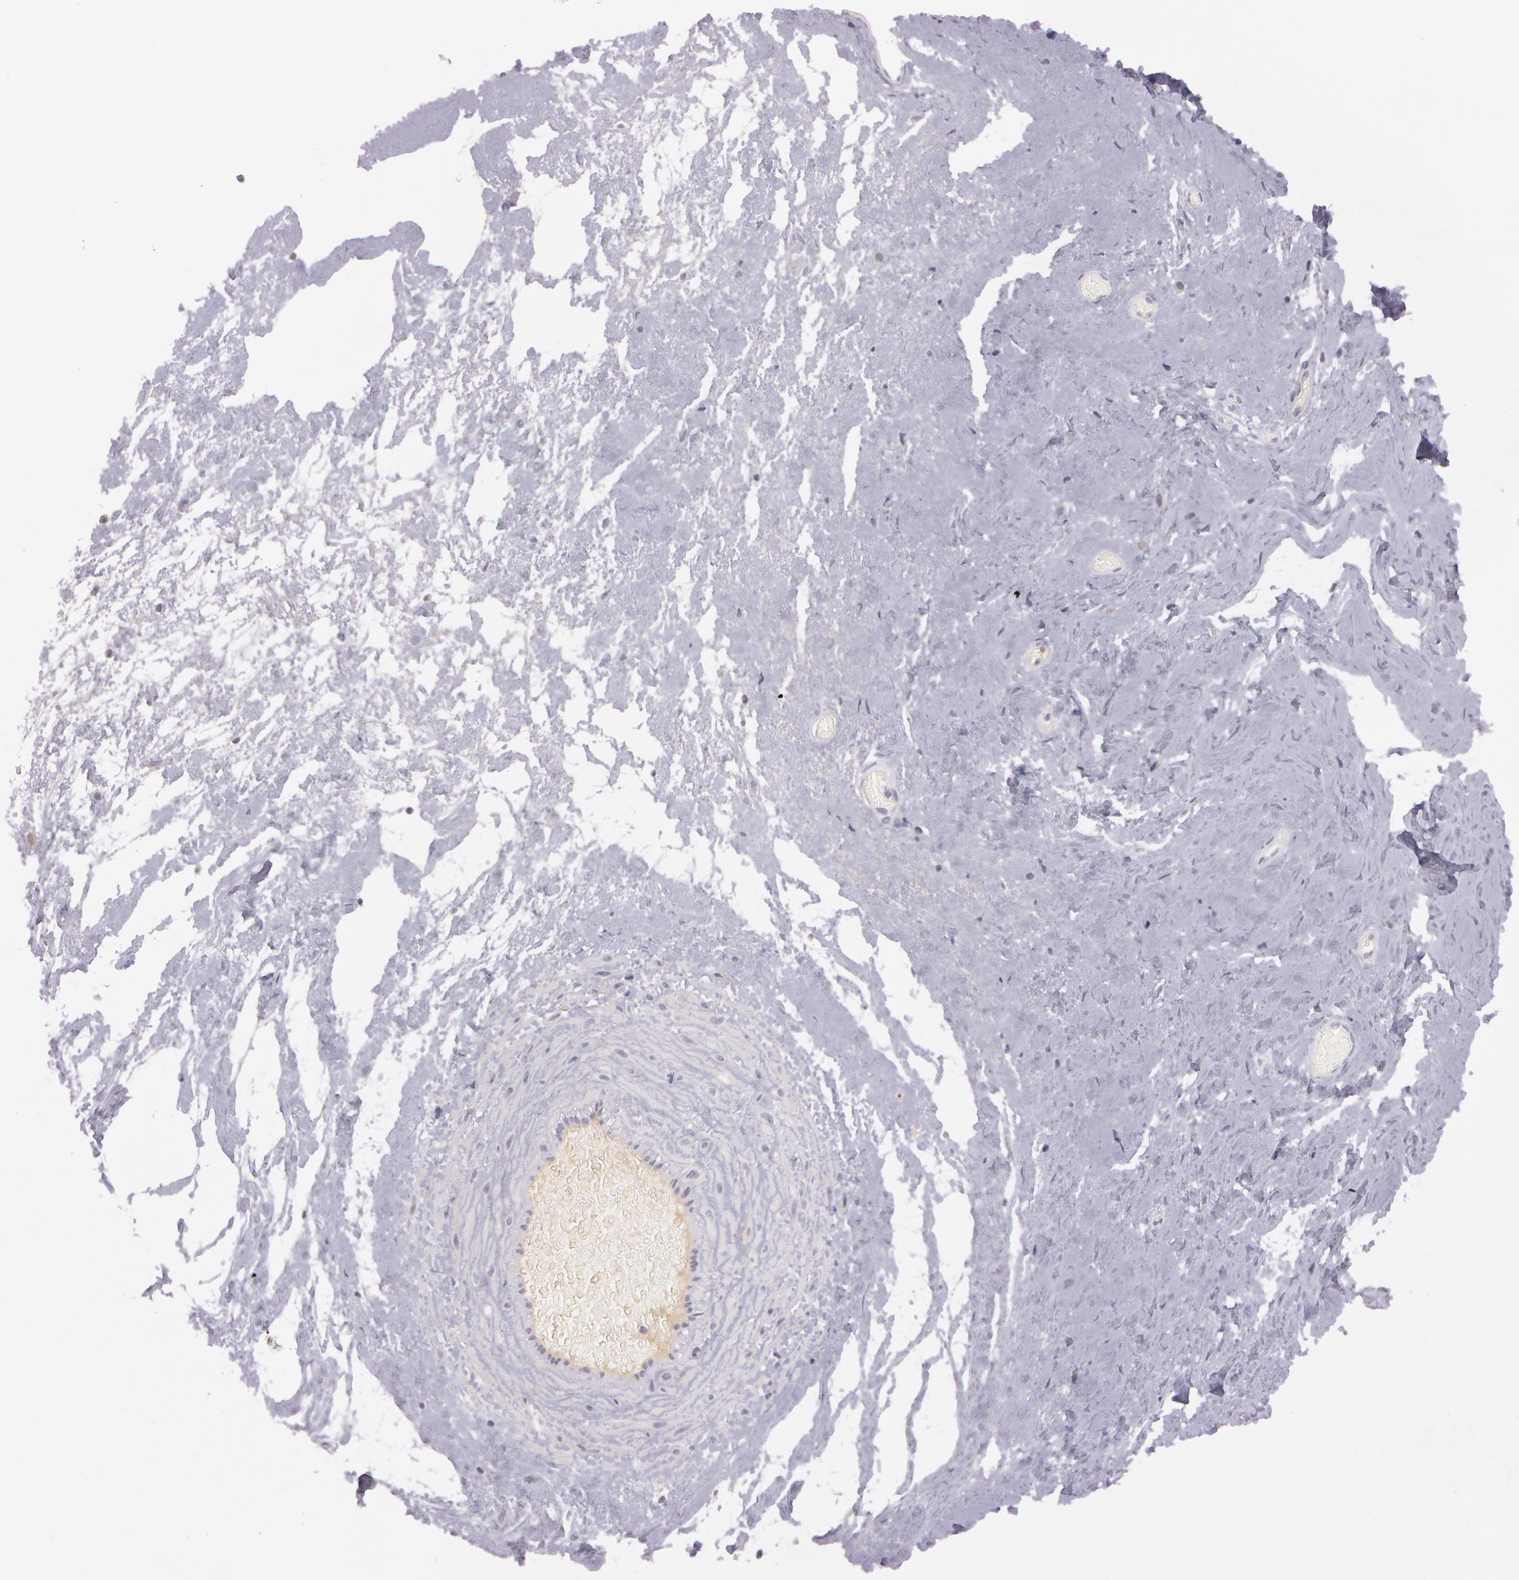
{"staining": {"intensity": "negative", "quantity": "none", "location": "none"}, "tissue": "nasopharynx", "cell_type": "Respiratory epithelial cells", "image_type": "normal", "snomed": [{"axis": "morphology", "description": "Normal tissue, NOS"}, {"axis": "morphology", "description": "Squamous cell carcinoma, NOS"}, {"axis": "topography", "description": "Cartilage tissue"}, {"axis": "topography", "description": "Nasopharynx"}], "caption": "Immunohistochemistry of unremarkable human nasopharynx reveals no staining in respiratory epithelial cells.", "gene": "MXRA5", "patient": {"sex": "male", "age": 63}}